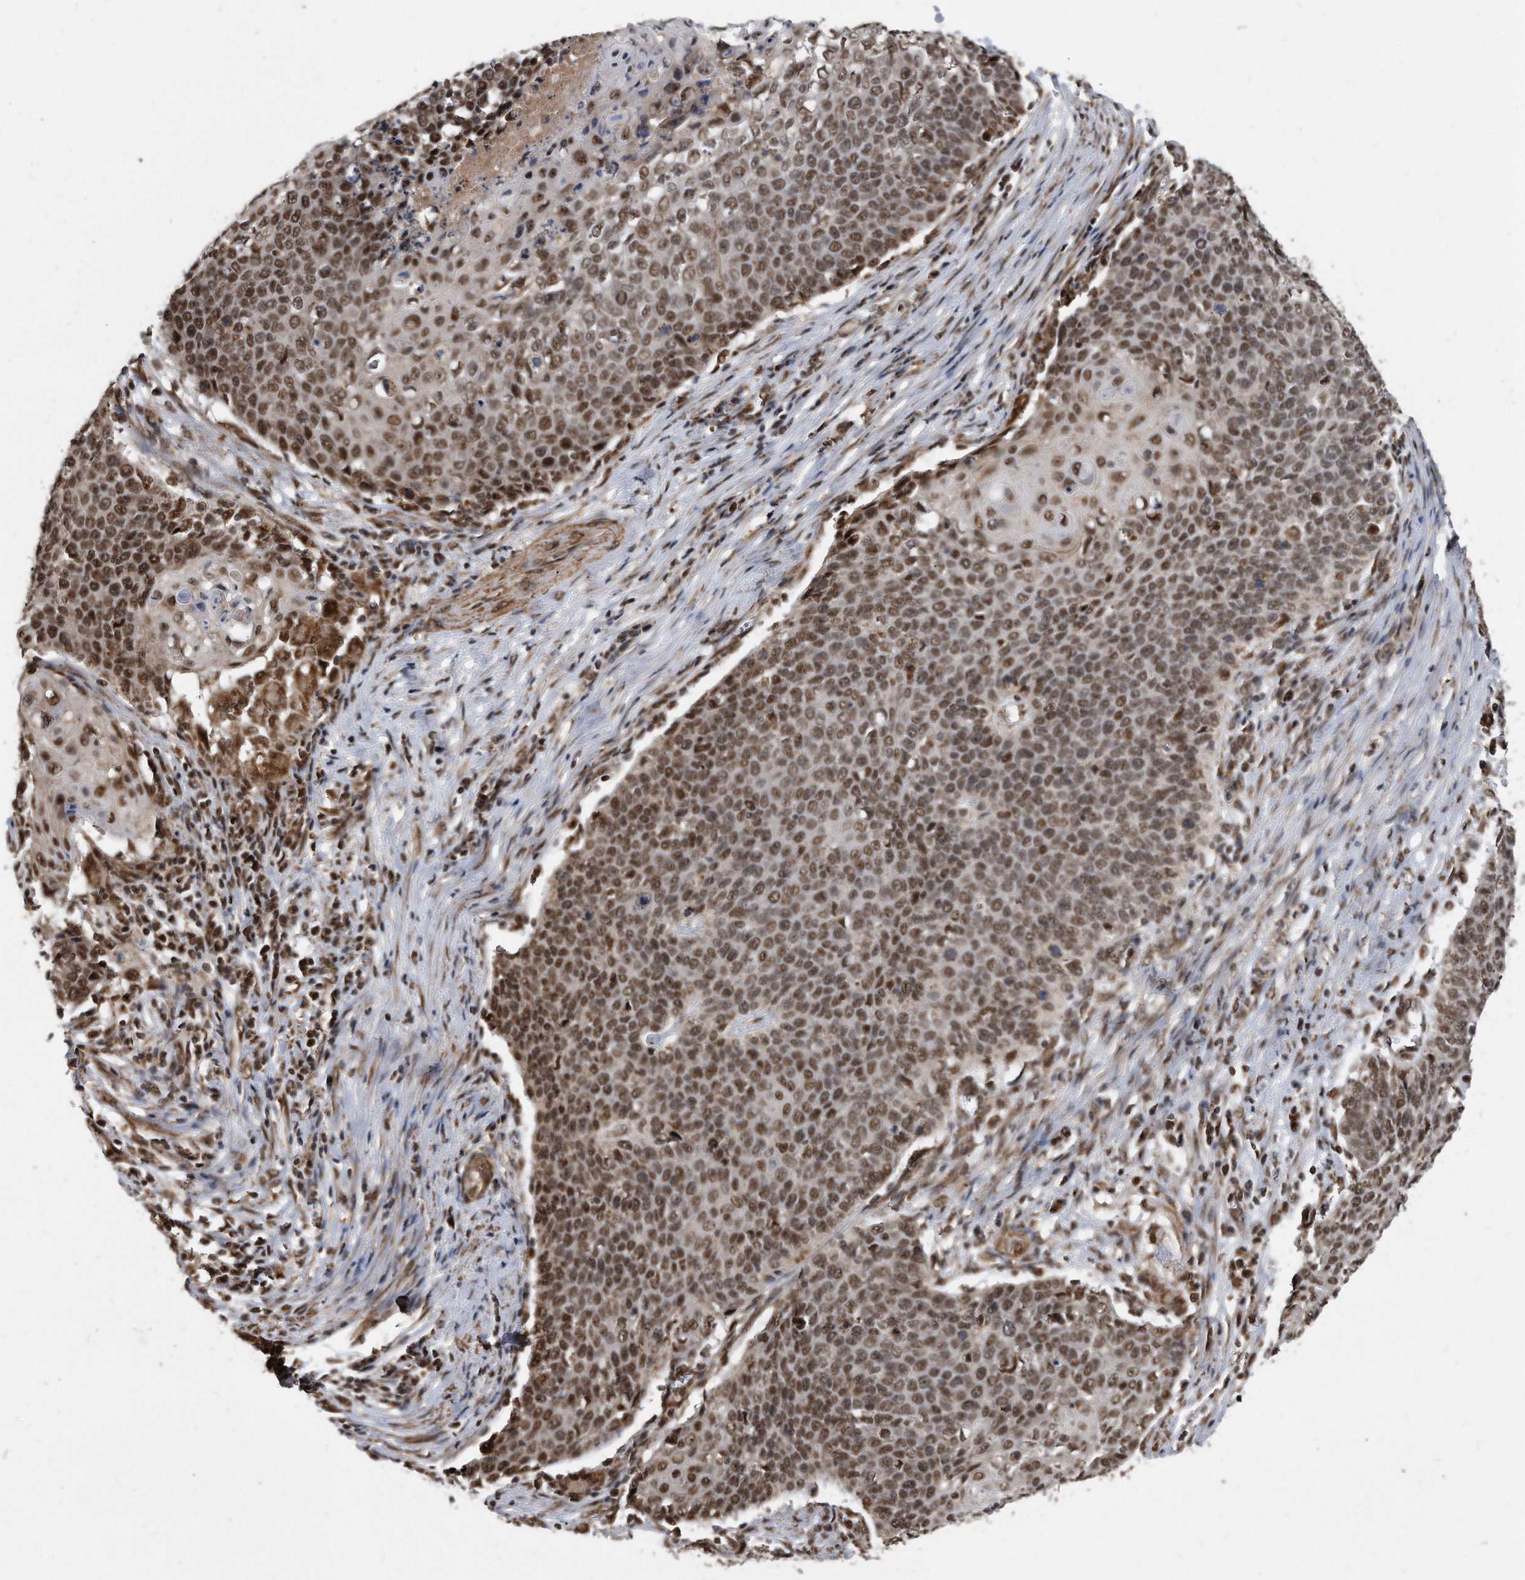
{"staining": {"intensity": "moderate", "quantity": ">75%", "location": "nuclear"}, "tissue": "cervical cancer", "cell_type": "Tumor cells", "image_type": "cancer", "snomed": [{"axis": "morphology", "description": "Squamous cell carcinoma, NOS"}, {"axis": "topography", "description": "Cervix"}], "caption": "Cervical cancer tissue exhibits moderate nuclear positivity in about >75% of tumor cells", "gene": "DUSP22", "patient": {"sex": "female", "age": 39}}